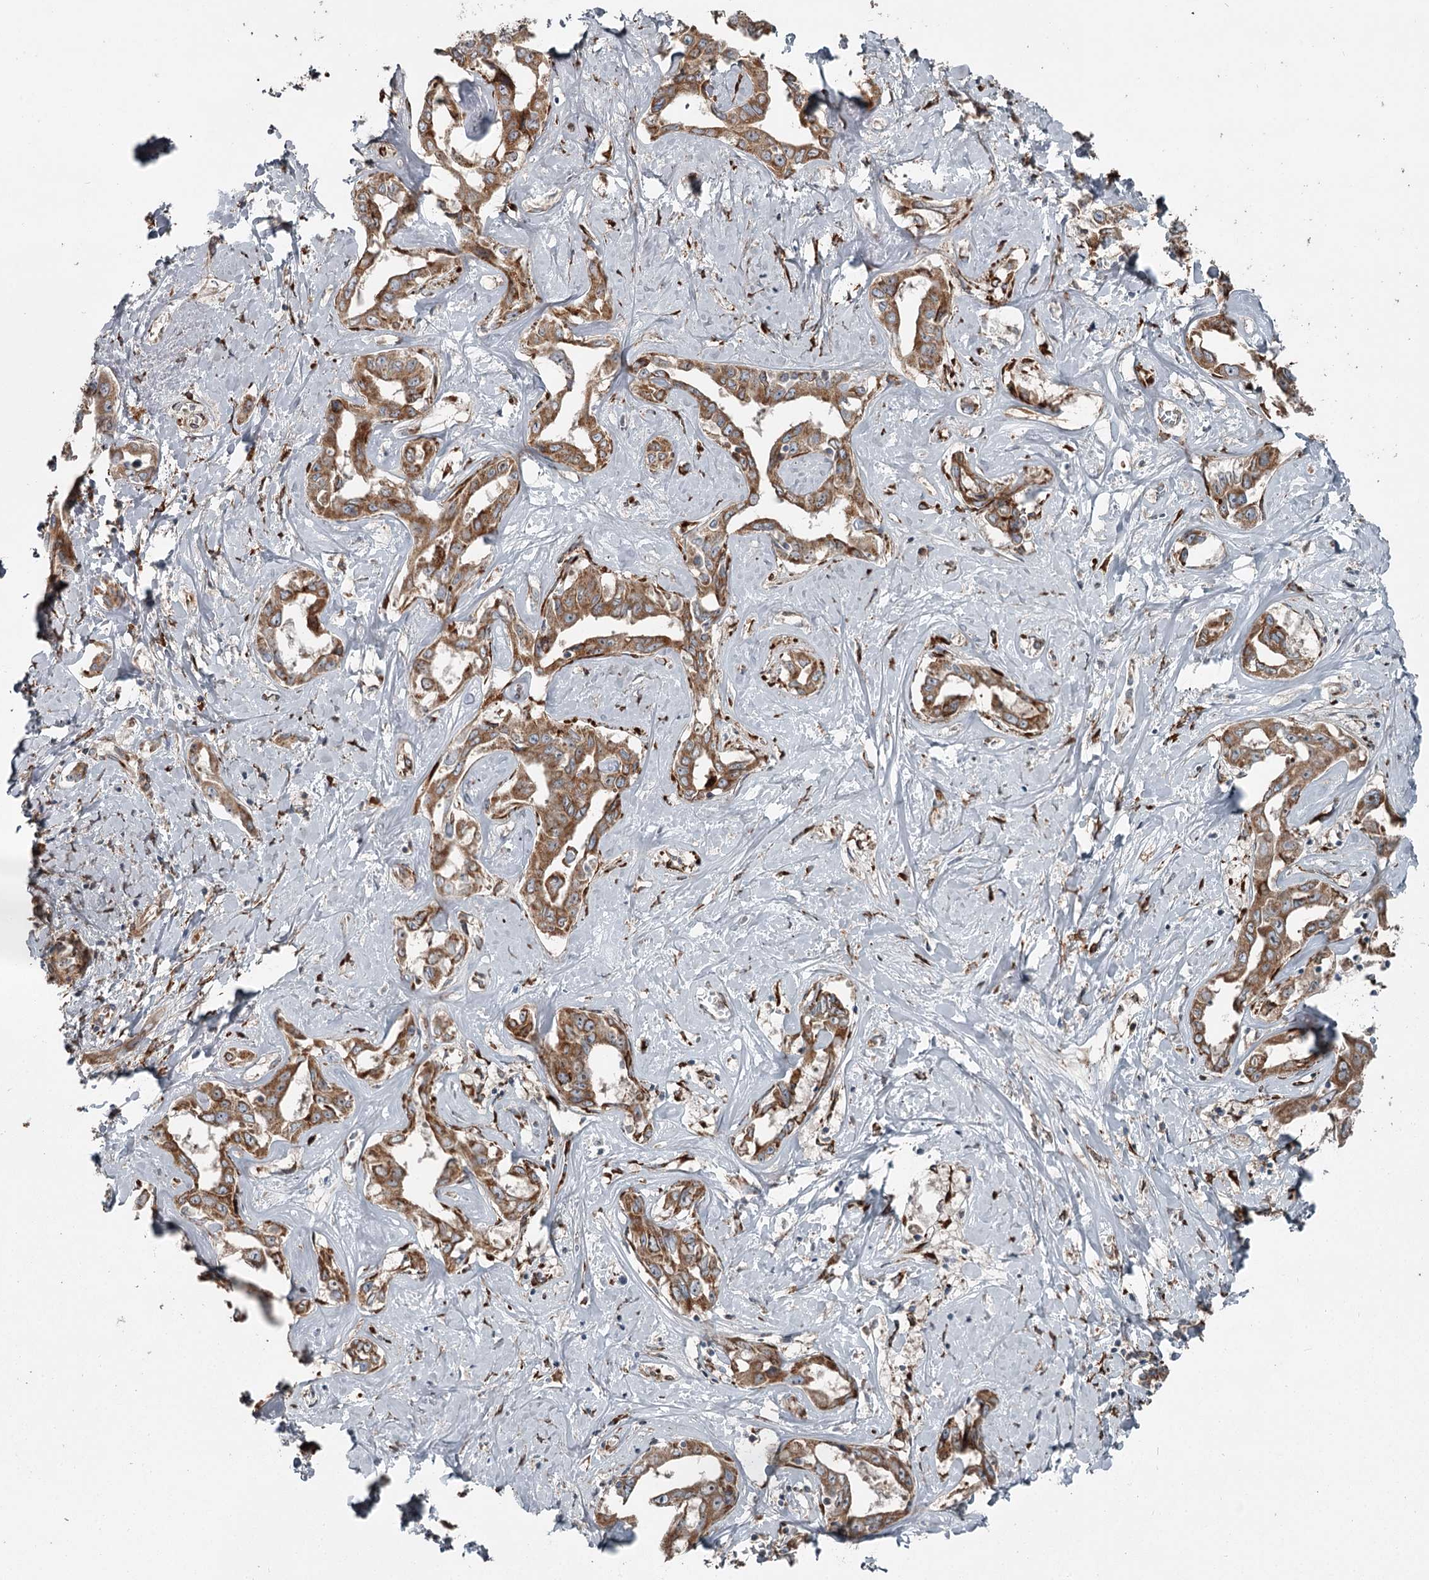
{"staining": {"intensity": "moderate", "quantity": ">75%", "location": "cytoplasmic/membranous"}, "tissue": "liver cancer", "cell_type": "Tumor cells", "image_type": "cancer", "snomed": [{"axis": "morphology", "description": "Cholangiocarcinoma"}, {"axis": "topography", "description": "Liver"}], "caption": "Protein analysis of liver cancer tissue demonstrates moderate cytoplasmic/membranous expression in about >75% of tumor cells. (DAB IHC, brown staining for protein, blue staining for nuclei).", "gene": "RASSF8", "patient": {"sex": "male", "age": 59}}